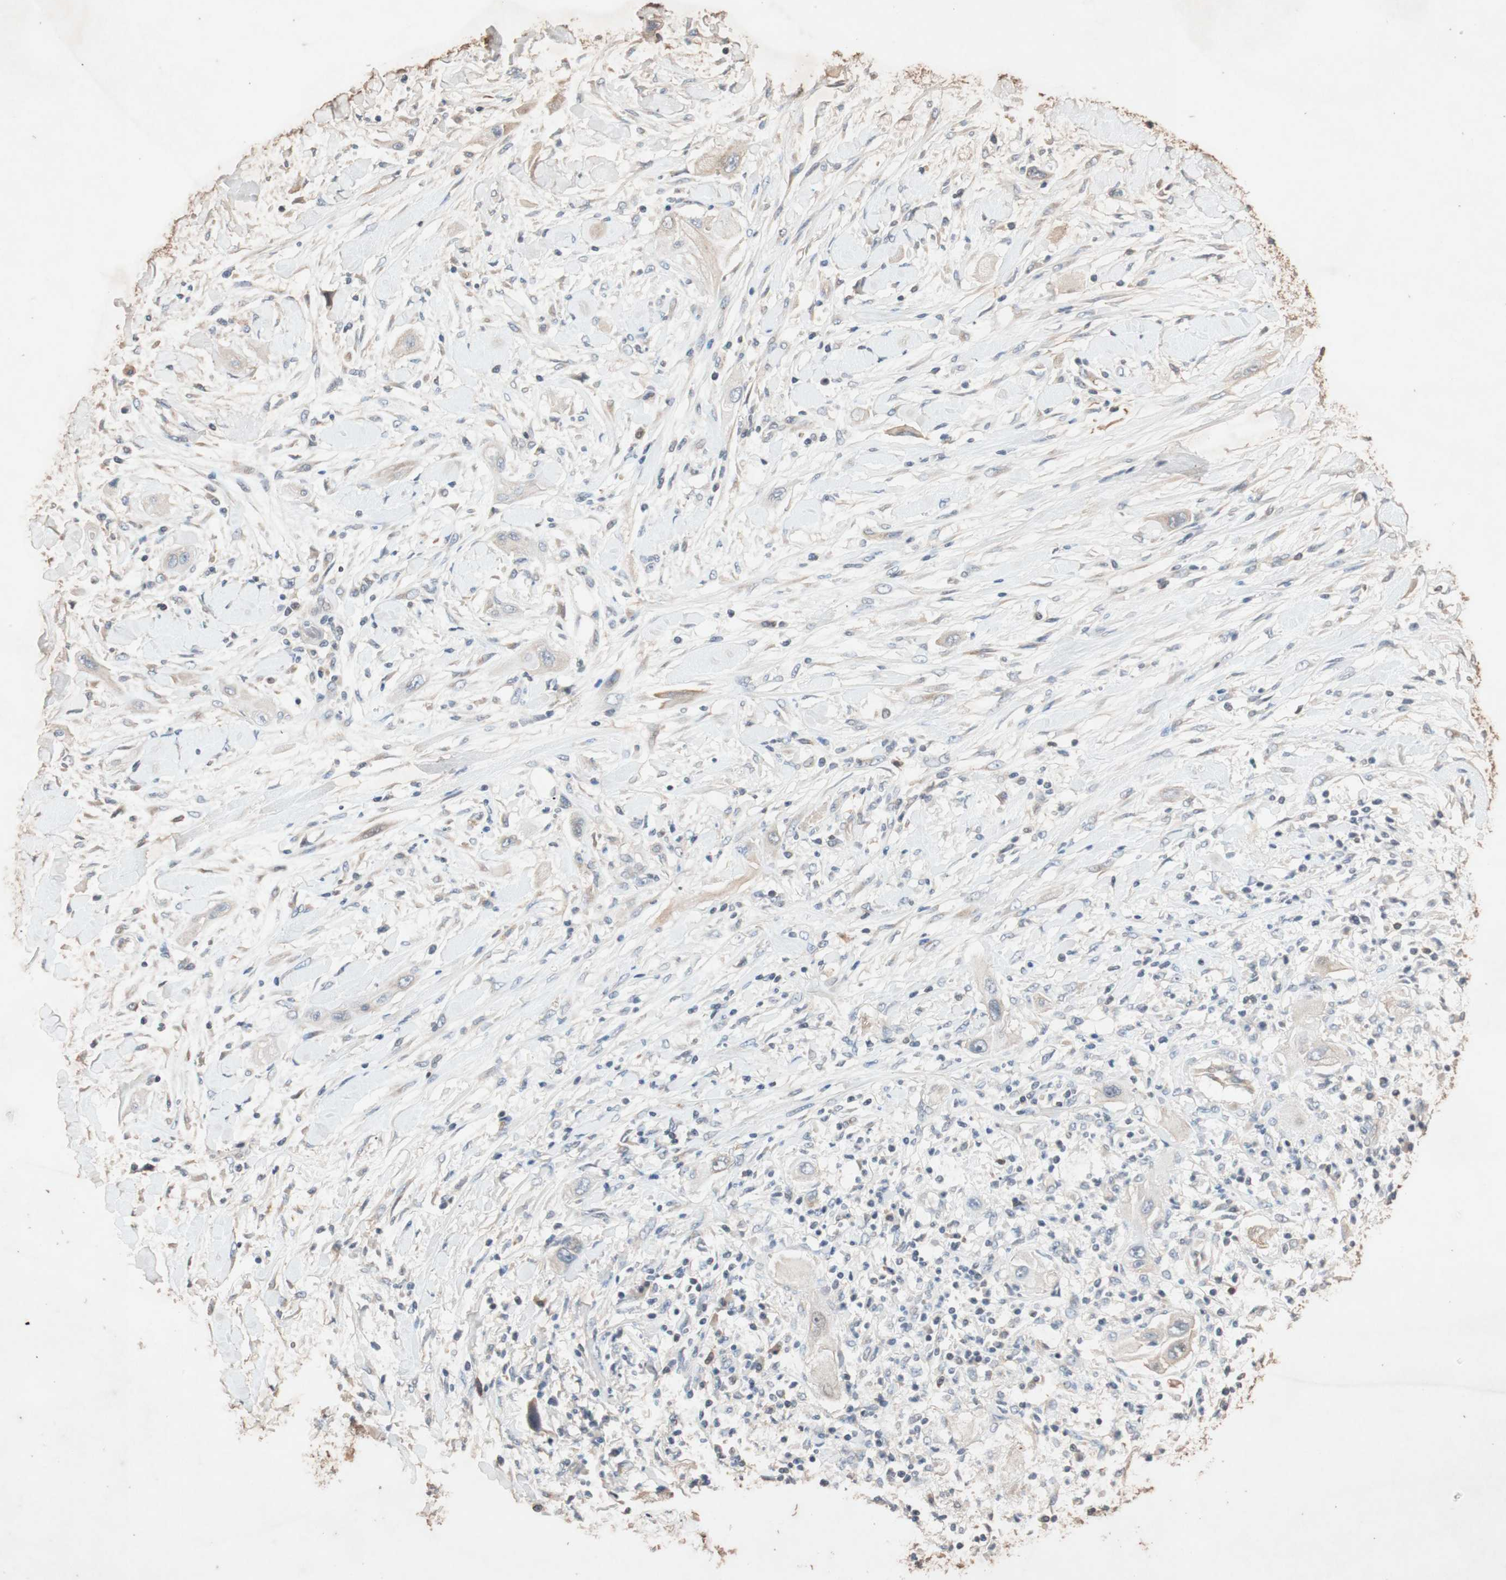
{"staining": {"intensity": "weak", "quantity": ">75%", "location": "cytoplasmic/membranous"}, "tissue": "lung cancer", "cell_type": "Tumor cells", "image_type": "cancer", "snomed": [{"axis": "morphology", "description": "Squamous cell carcinoma, NOS"}, {"axis": "topography", "description": "Lung"}], "caption": "Protein expression analysis of human lung cancer (squamous cell carcinoma) reveals weak cytoplasmic/membranous expression in approximately >75% of tumor cells. Using DAB (3,3'-diaminobenzidine) (brown) and hematoxylin (blue) stains, captured at high magnification using brightfield microscopy.", "gene": "TUBB", "patient": {"sex": "female", "age": 47}}